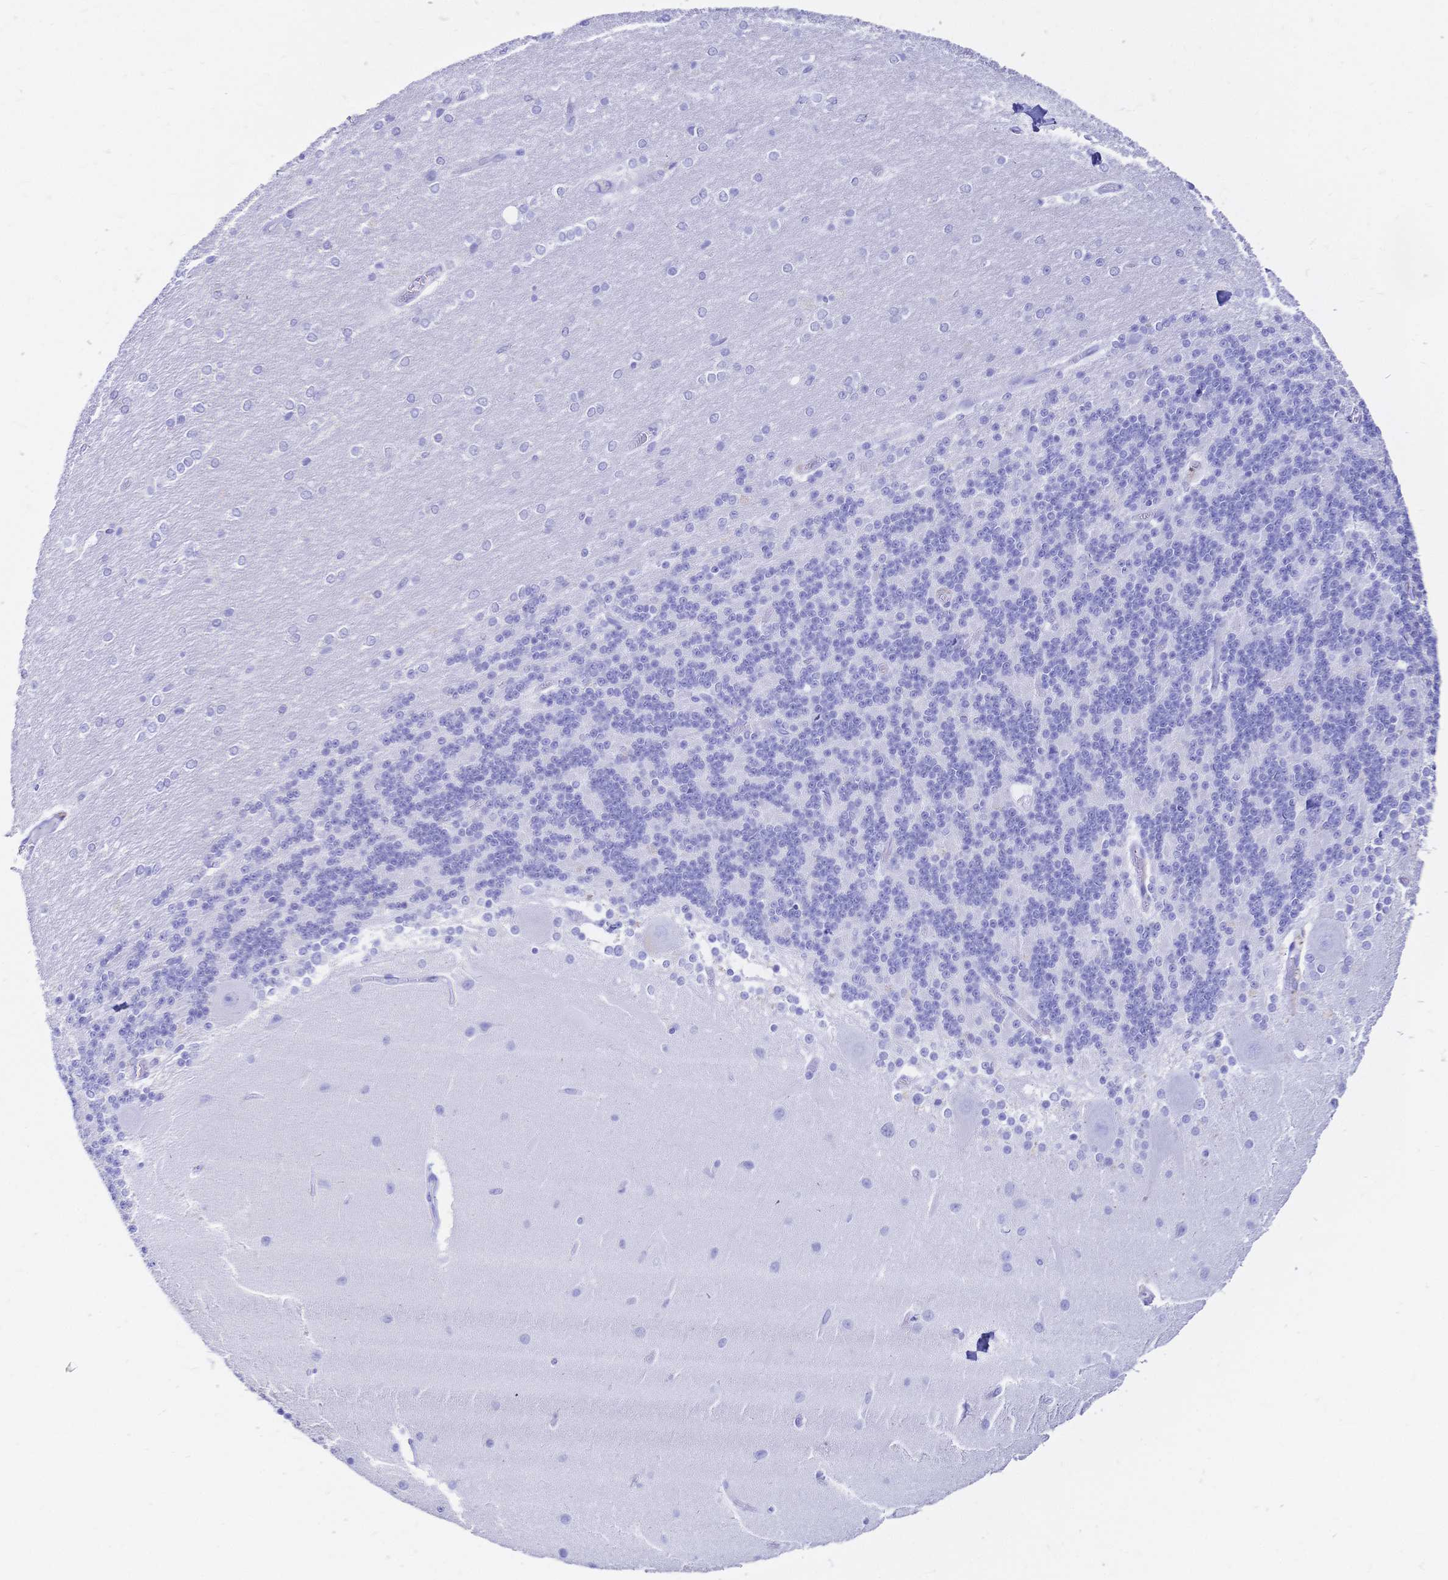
{"staining": {"intensity": "negative", "quantity": "none", "location": "none"}, "tissue": "cerebellum", "cell_type": "Cells in granular layer", "image_type": "normal", "snomed": [{"axis": "morphology", "description": "Normal tissue, NOS"}, {"axis": "topography", "description": "Cerebellum"}], "caption": "High magnification brightfield microscopy of unremarkable cerebellum stained with DAB (3,3'-diaminobenzidine) (brown) and counterstained with hematoxylin (blue): cells in granular layer show no significant expression. (Stains: DAB immunohistochemistry (IHC) with hematoxylin counter stain, Microscopy: brightfield microscopy at high magnification).", "gene": "UMOD", "patient": {"sex": "female", "age": 54}}